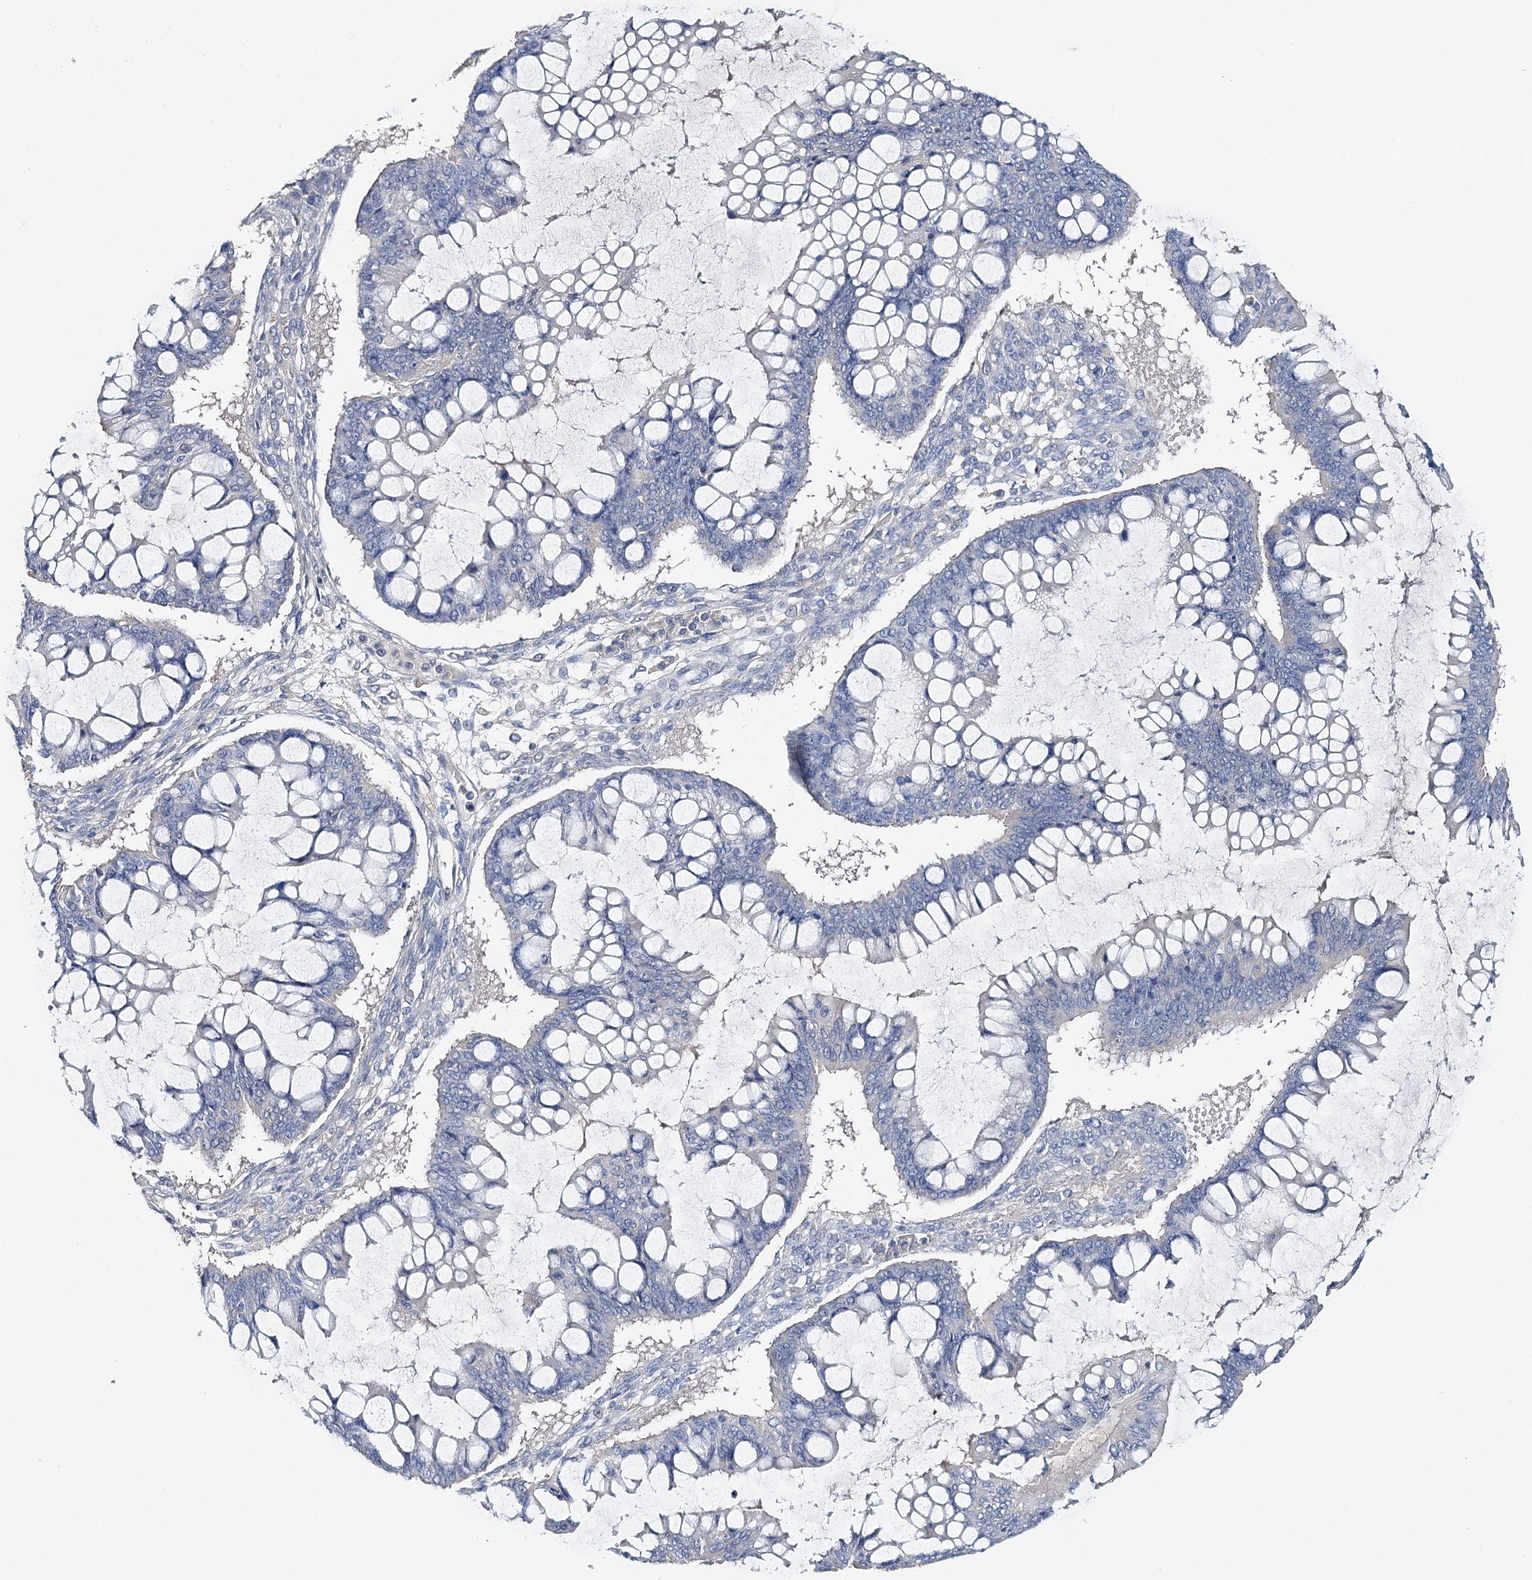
{"staining": {"intensity": "negative", "quantity": "none", "location": "none"}, "tissue": "ovarian cancer", "cell_type": "Tumor cells", "image_type": "cancer", "snomed": [{"axis": "morphology", "description": "Cystadenocarcinoma, mucinous, NOS"}, {"axis": "topography", "description": "Ovary"}], "caption": "Immunohistochemistry of human mucinous cystadenocarcinoma (ovarian) demonstrates no expression in tumor cells. (DAB (3,3'-diaminobenzidine) IHC, high magnification).", "gene": "EPYC", "patient": {"sex": "female", "age": 73}}